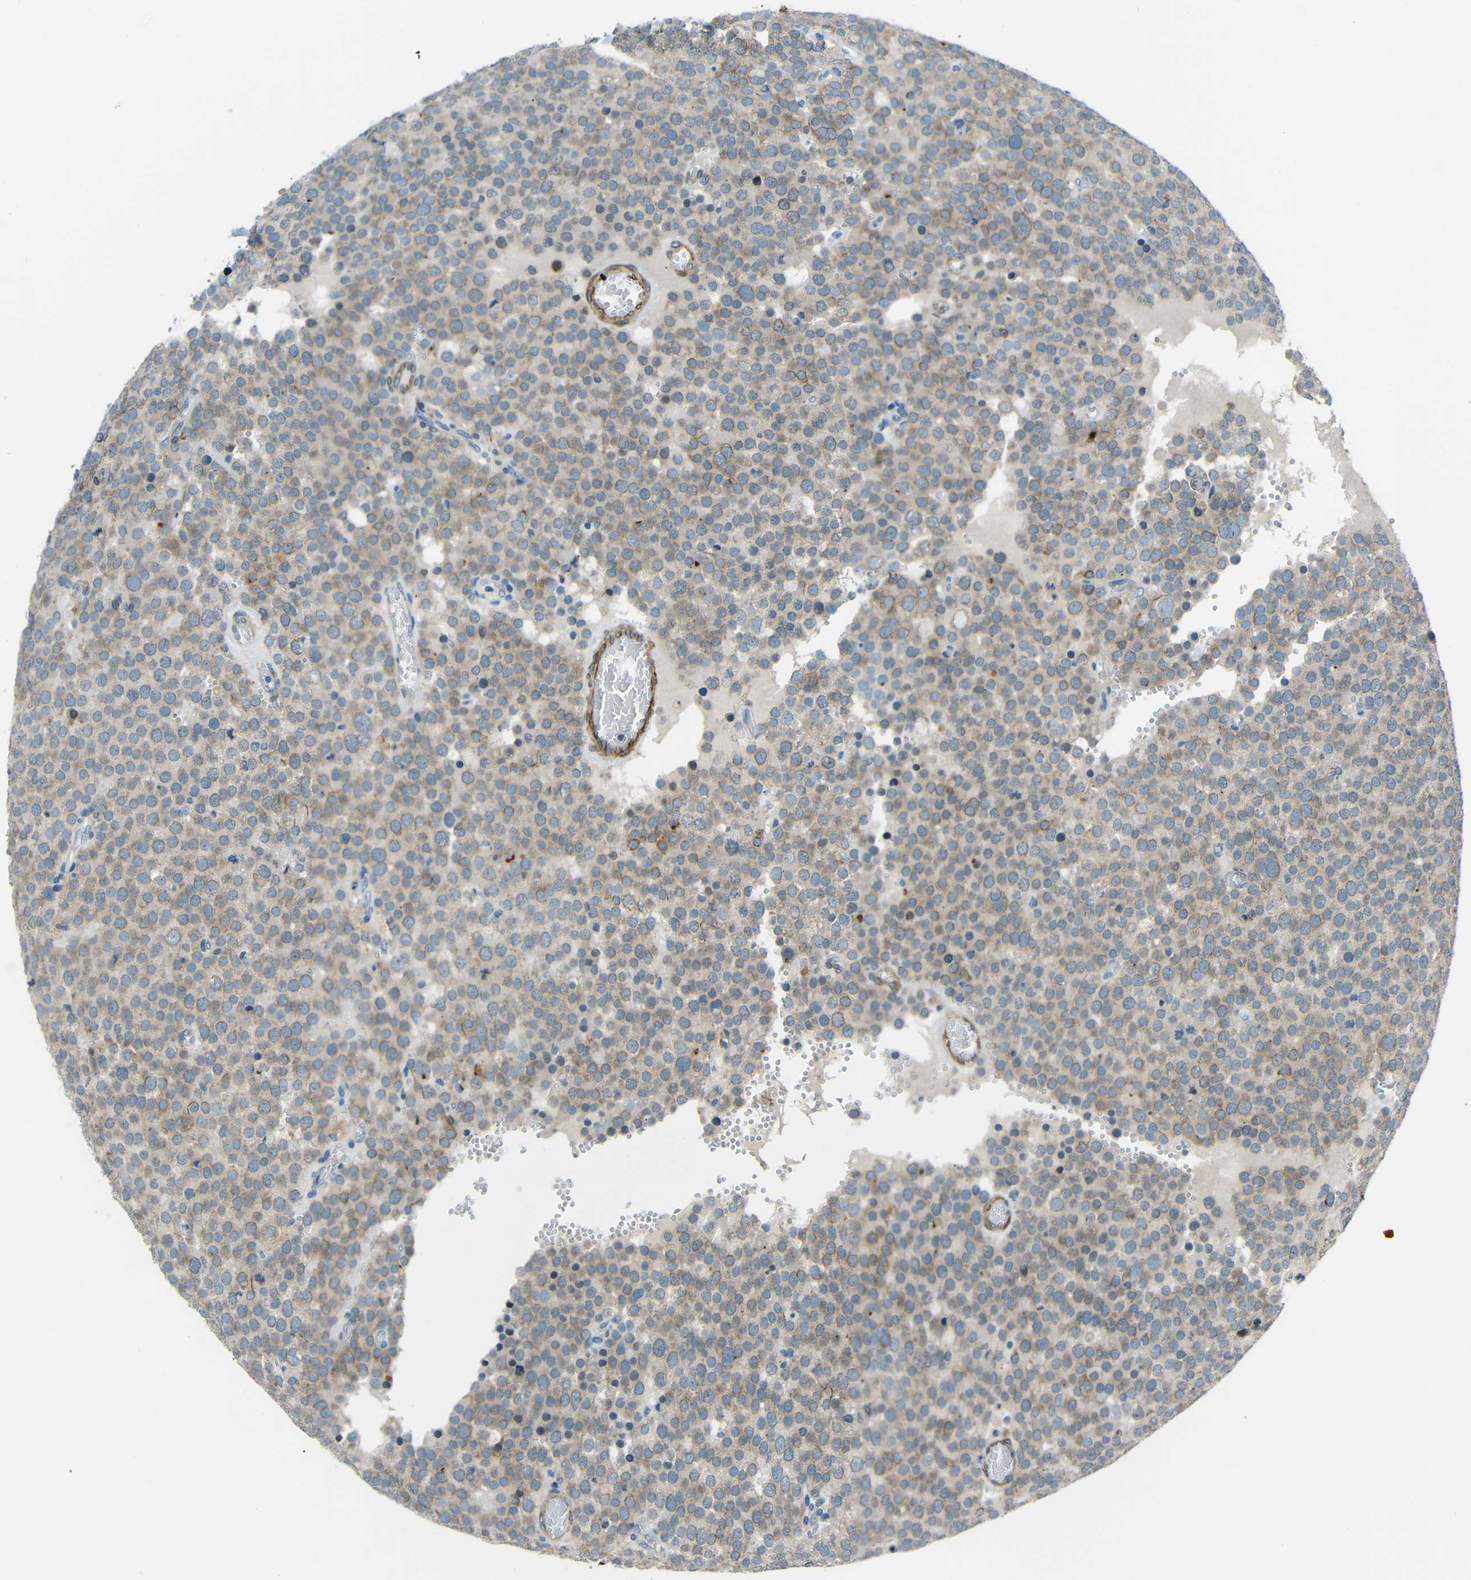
{"staining": {"intensity": "weak", "quantity": "25%-75%", "location": "cytoplasmic/membranous"}, "tissue": "testis cancer", "cell_type": "Tumor cells", "image_type": "cancer", "snomed": [{"axis": "morphology", "description": "Normal tissue, NOS"}, {"axis": "morphology", "description": "Seminoma, NOS"}, {"axis": "topography", "description": "Testis"}], "caption": "Protein expression analysis of testis seminoma displays weak cytoplasmic/membranous staining in approximately 25%-75% of tumor cells.", "gene": "DCLK1", "patient": {"sex": "male", "age": 71}}